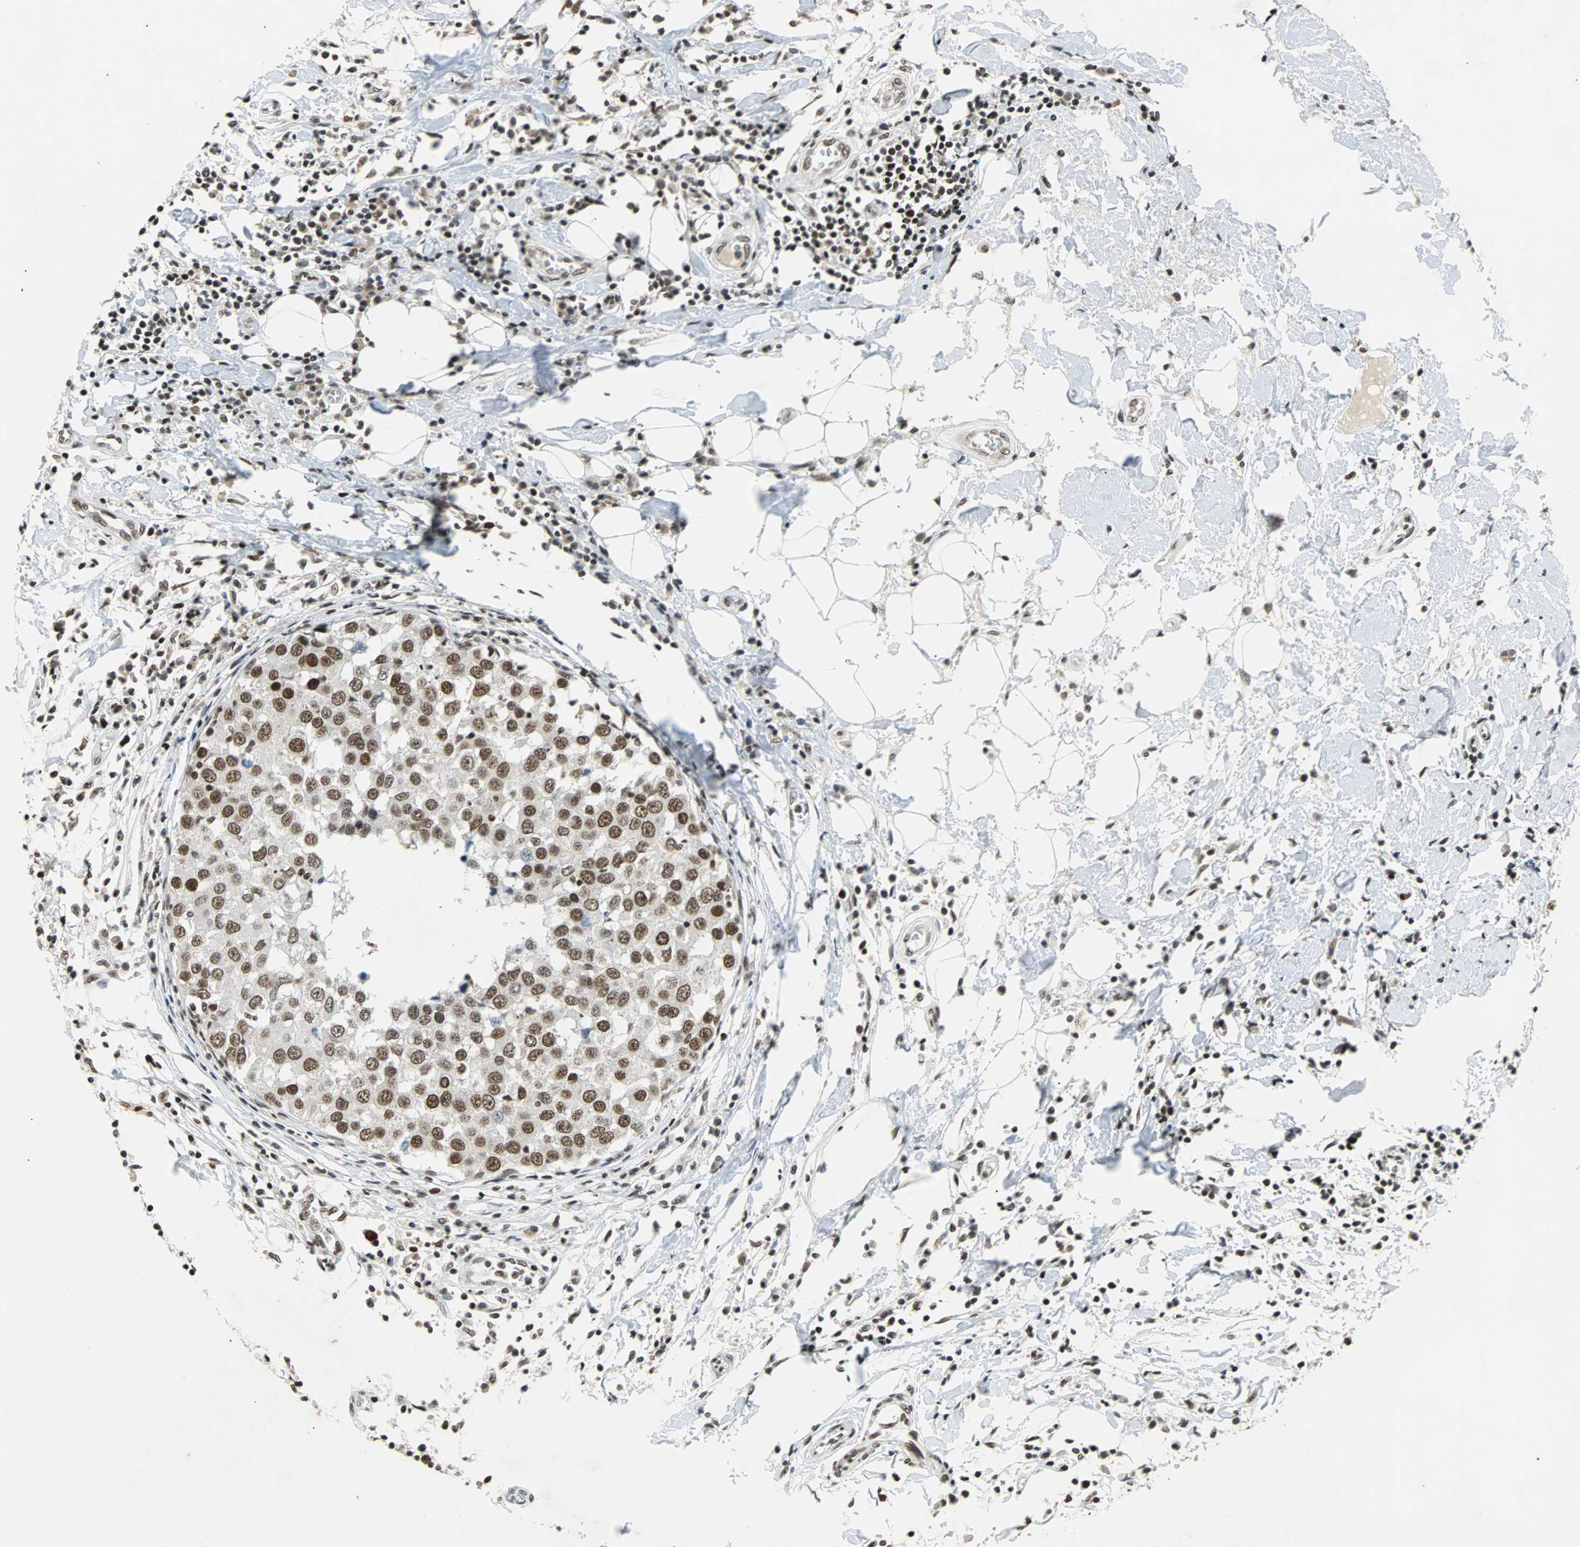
{"staining": {"intensity": "moderate", "quantity": ">75%", "location": "nuclear"}, "tissue": "breast cancer", "cell_type": "Tumor cells", "image_type": "cancer", "snomed": [{"axis": "morphology", "description": "Duct carcinoma"}, {"axis": "topography", "description": "Breast"}], "caption": "Immunohistochemistry (IHC) photomicrograph of neoplastic tissue: intraductal carcinoma (breast) stained using immunohistochemistry displays medium levels of moderate protein expression localized specifically in the nuclear of tumor cells, appearing as a nuclear brown color.", "gene": "GATAD2A", "patient": {"sex": "female", "age": 27}}